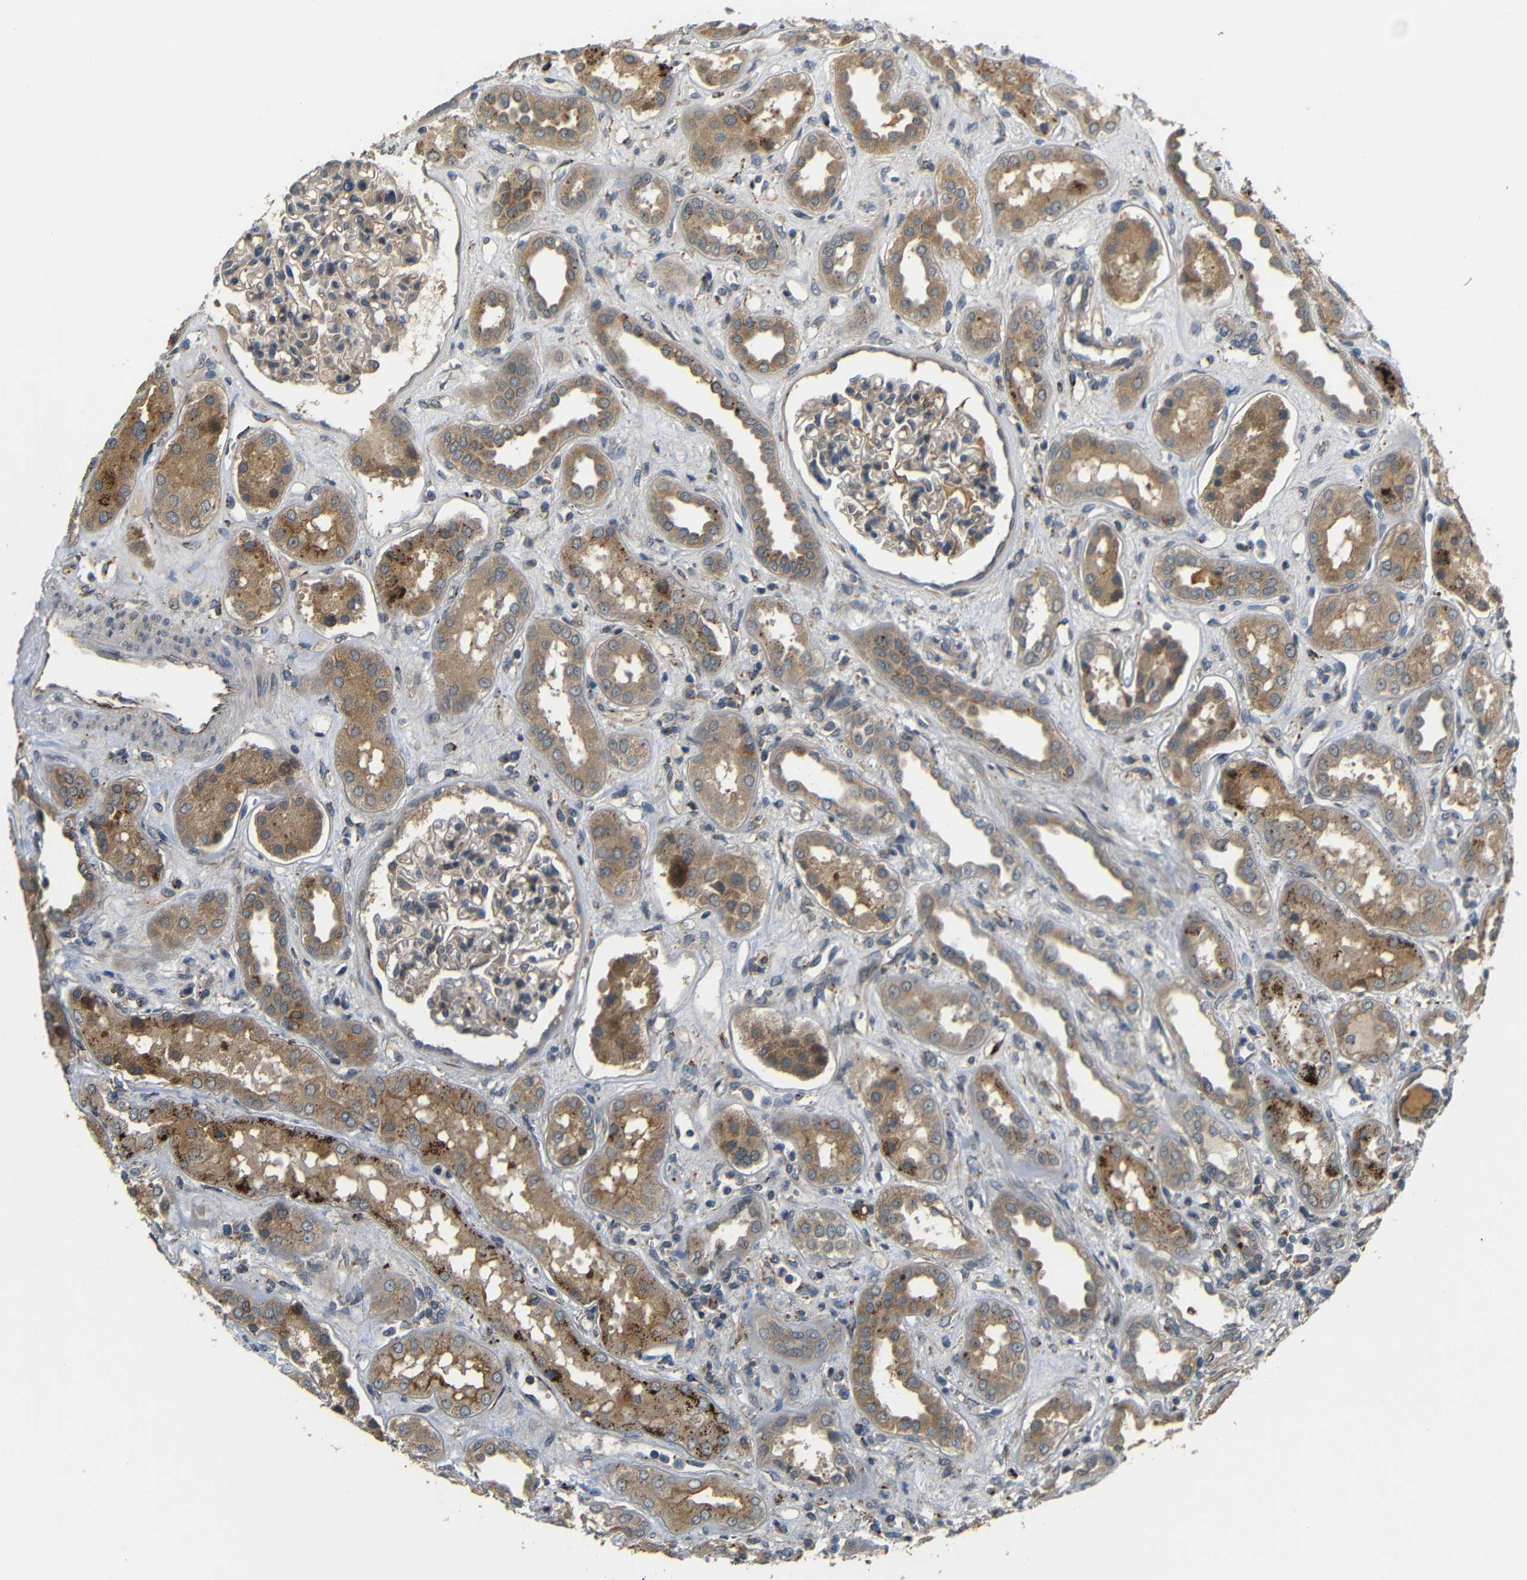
{"staining": {"intensity": "weak", "quantity": "<25%", "location": "cytoplasmic/membranous"}, "tissue": "kidney", "cell_type": "Cells in glomeruli", "image_type": "normal", "snomed": [{"axis": "morphology", "description": "Normal tissue, NOS"}, {"axis": "topography", "description": "Kidney"}], "caption": "Benign kidney was stained to show a protein in brown. There is no significant positivity in cells in glomeruli. (Immunohistochemistry, brightfield microscopy, high magnification).", "gene": "ATP7A", "patient": {"sex": "male", "age": 59}}